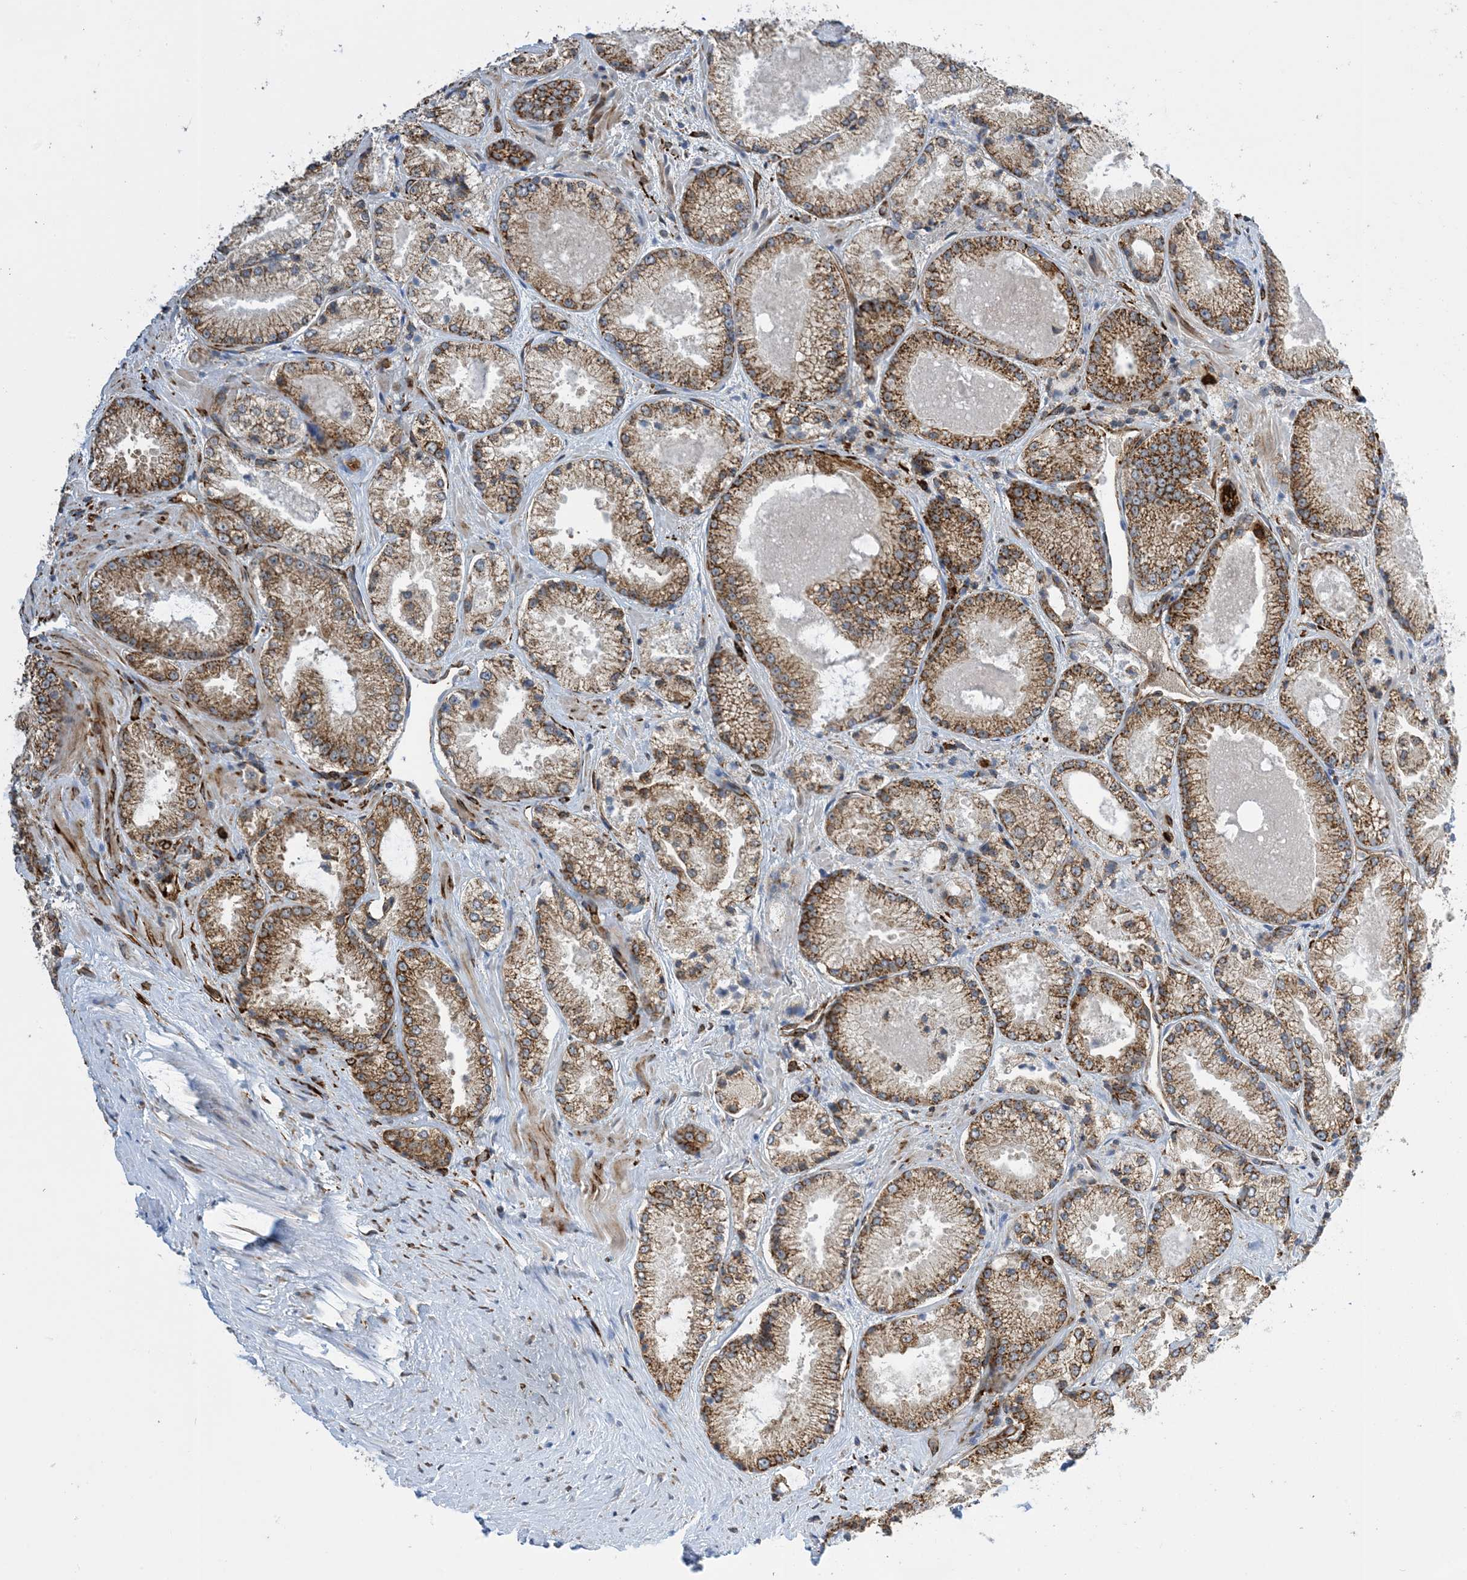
{"staining": {"intensity": "moderate", "quantity": ">75%", "location": "cytoplasmic/membranous"}, "tissue": "prostate cancer", "cell_type": "Tumor cells", "image_type": "cancer", "snomed": [{"axis": "morphology", "description": "Adenocarcinoma, High grade"}, {"axis": "topography", "description": "Prostate"}], "caption": "Human prostate high-grade adenocarcinoma stained for a protein (brown) shows moderate cytoplasmic/membranous positive expression in about >75% of tumor cells.", "gene": "ZBTB45", "patient": {"sex": "male", "age": 73}}